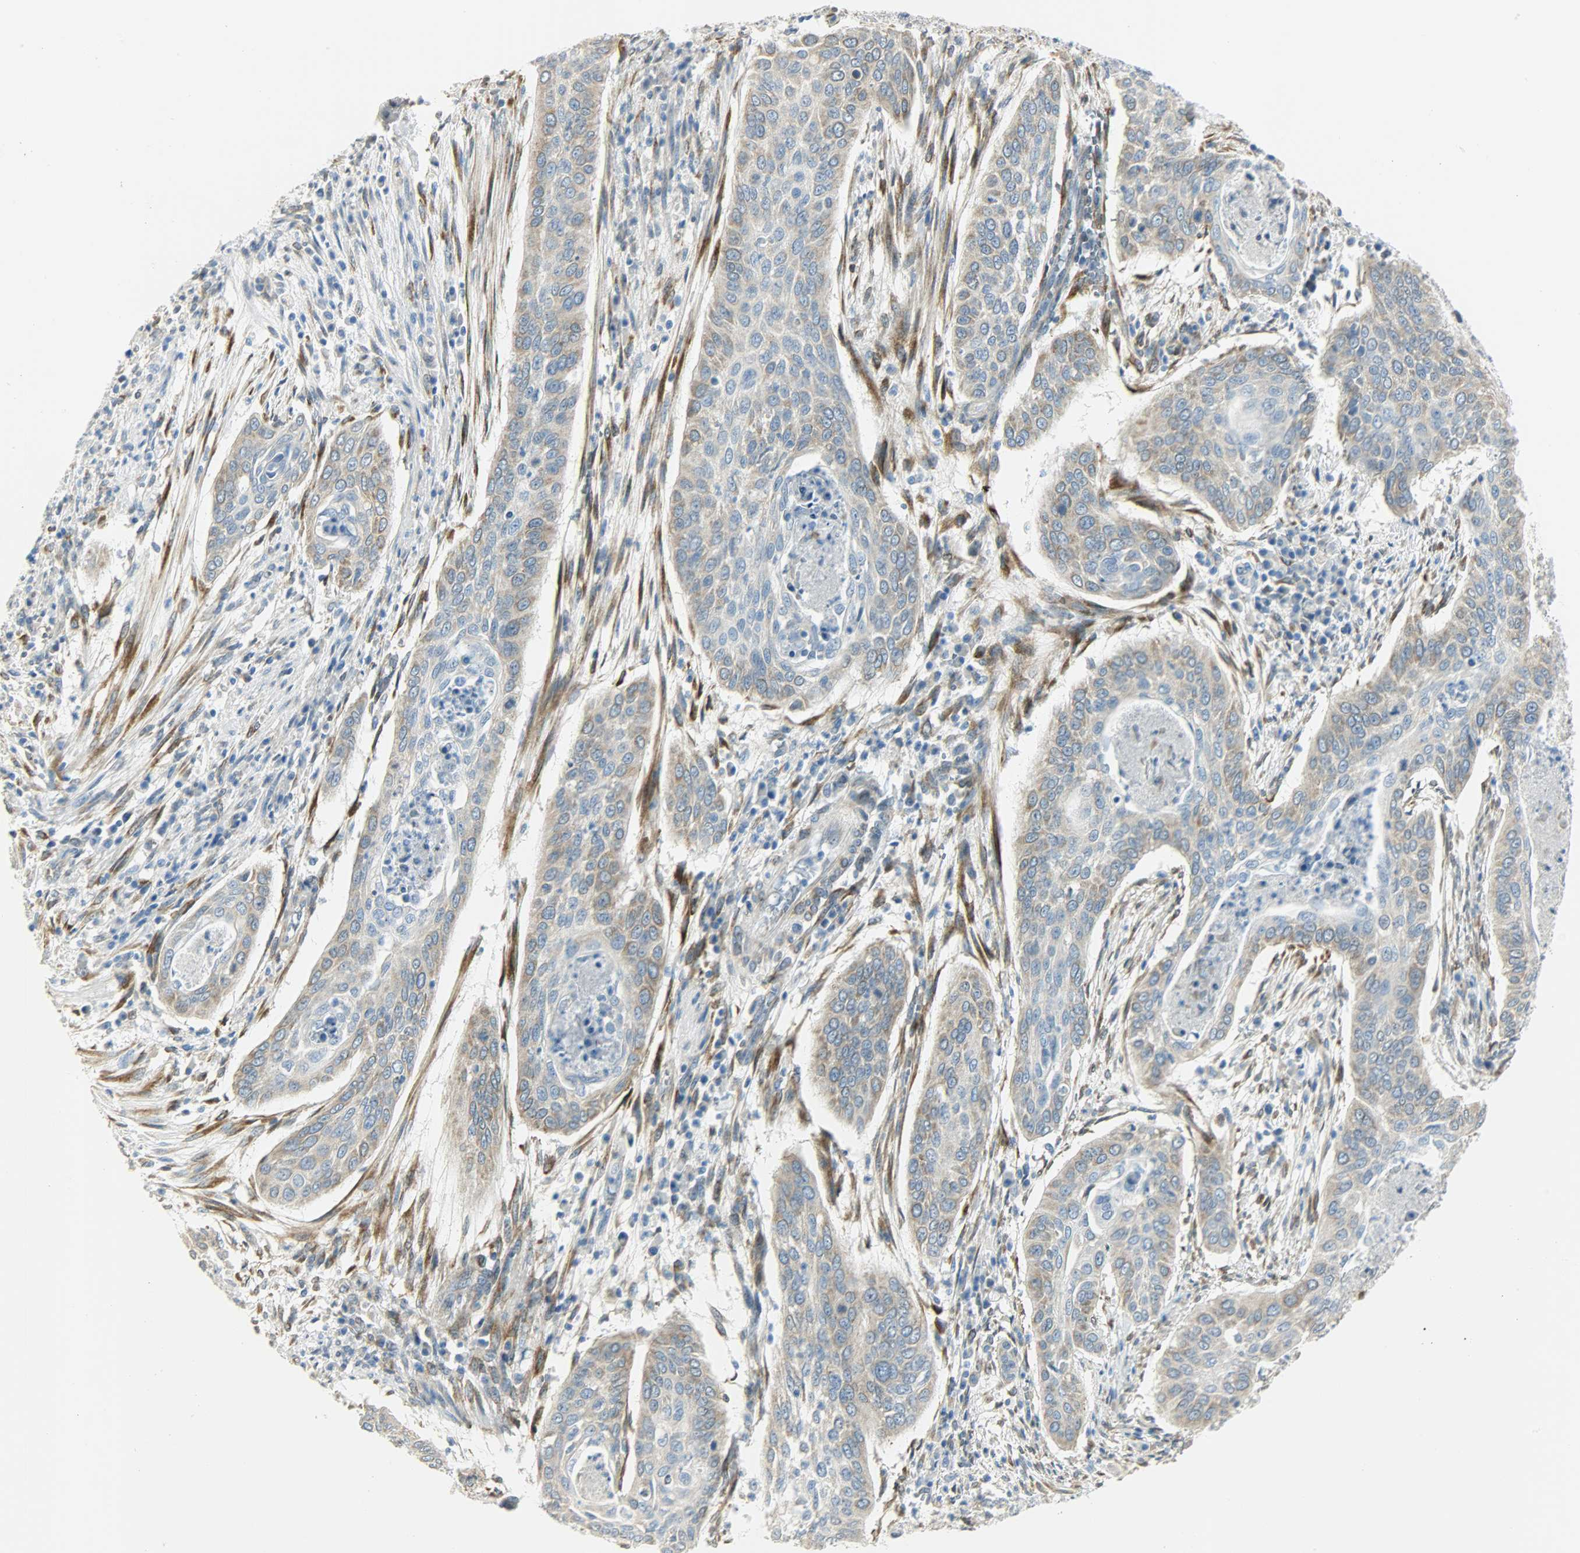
{"staining": {"intensity": "moderate", "quantity": ">75%", "location": "cytoplasmic/membranous"}, "tissue": "cervical cancer", "cell_type": "Tumor cells", "image_type": "cancer", "snomed": [{"axis": "morphology", "description": "Squamous cell carcinoma, NOS"}, {"axis": "topography", "description": "Cervix"}], "caption": "The immunohistochemical stain shows moderate cytoplasmic/membranous staining in tumor cells of cervical squamous cell carcinoma tissue.", "gene": "PKD2", "patient": {"sex": "female", "age": 39}}